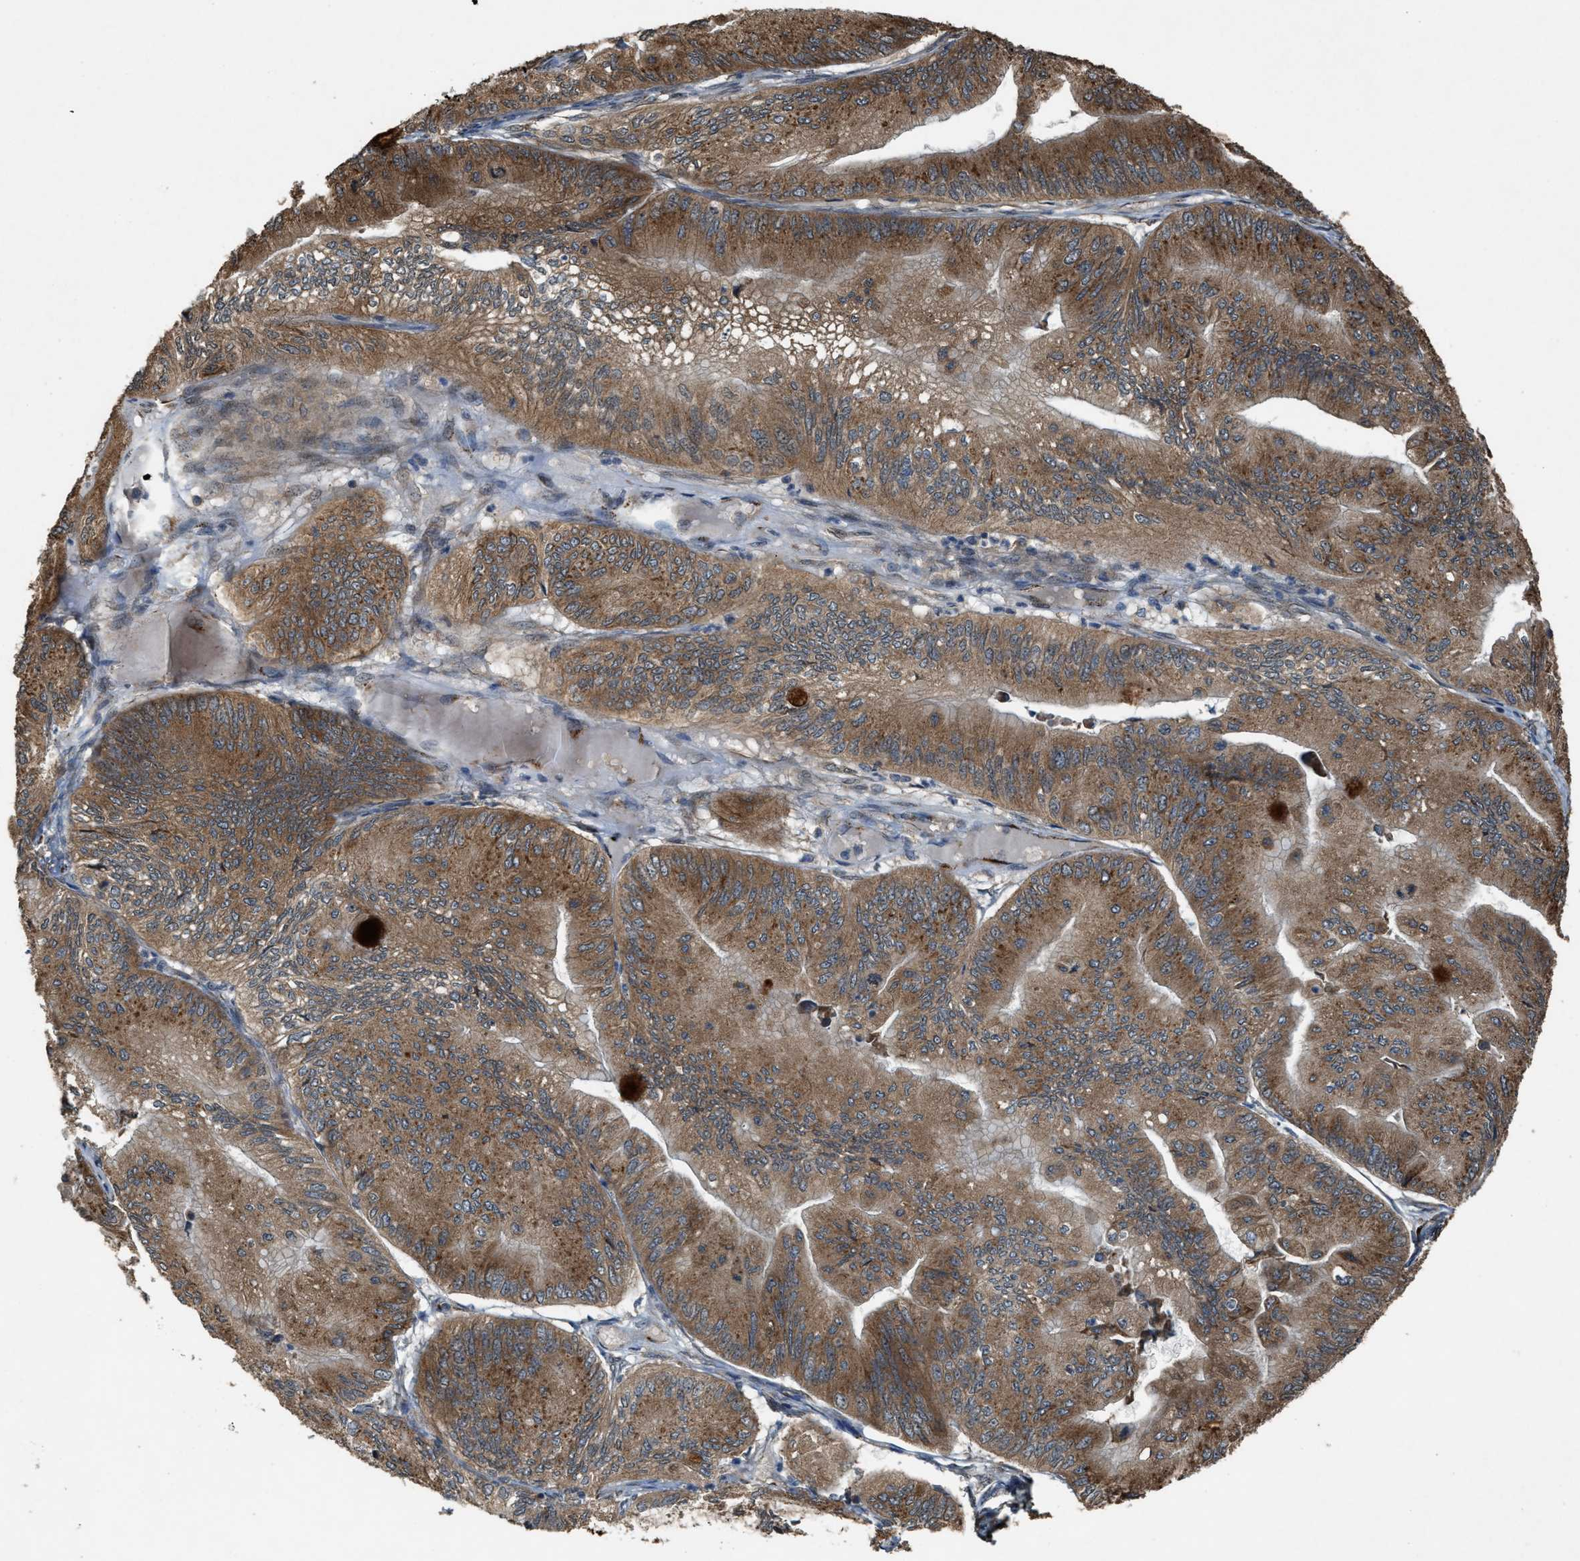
{"staining": {"intensity": "moderate", "quantity": ">75%", "location": "cytoplasmic/membranous"}, "tissue": "ovarian cancer", "cell_type": "Tumor cells", "image_type": "cancer", "snomed": [{"axis": "morphology", "description": "Cystadenocarcinoma, mucinous, NOS"}, {"axis": "topography", "description": "Ovary"}], "caption": "Immunohistochemical staining of human ovarian cancer reveals medium levels of moderate cytoplasmic/membranous protein staining in about >75% of tumor cells.", "gene": "ARHGEF5", "patient": {"sex": "female", "age": 61}}